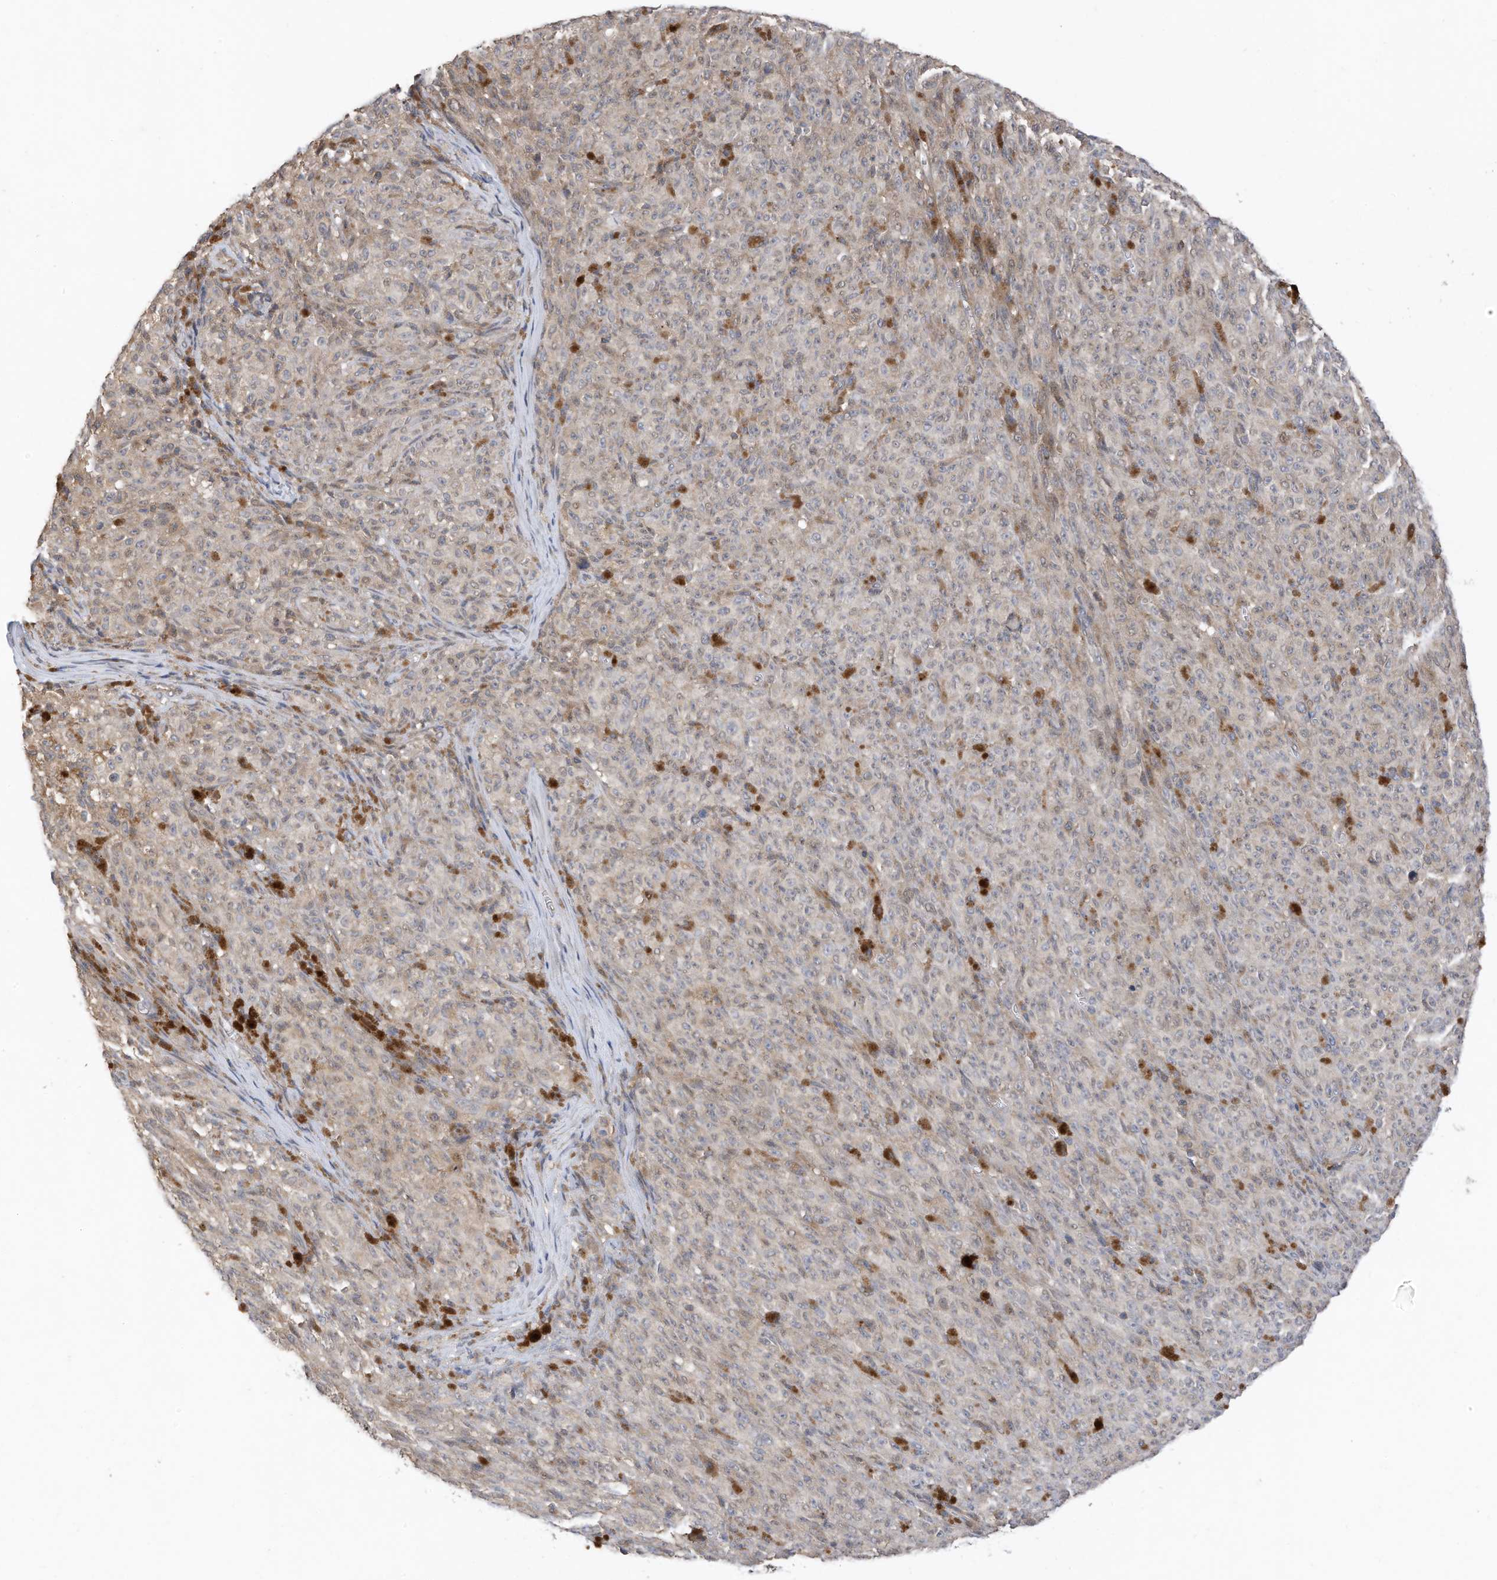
{"staining": {"intensity": "negative", "quantity": "none", "location": "none"}, "tissue": "melanoma", "cell_type": "Tumor cells", "image_type": "cancer", "snomed": [{"axis": "morphology", "description": "Malignant melanoma, NOS"}, {"axis": "topography", "description": "Skin"}], "caption": "The micrograph displays no significant expression in tumor cells of melanoma. Brightfield microscopy of immunohistochemistry (IHC) stained with DAB (brown) and hematoxylin (blue), captured at high magnification.", "gene": "REC8", "patient": {"sex": "female", "age": 82}}